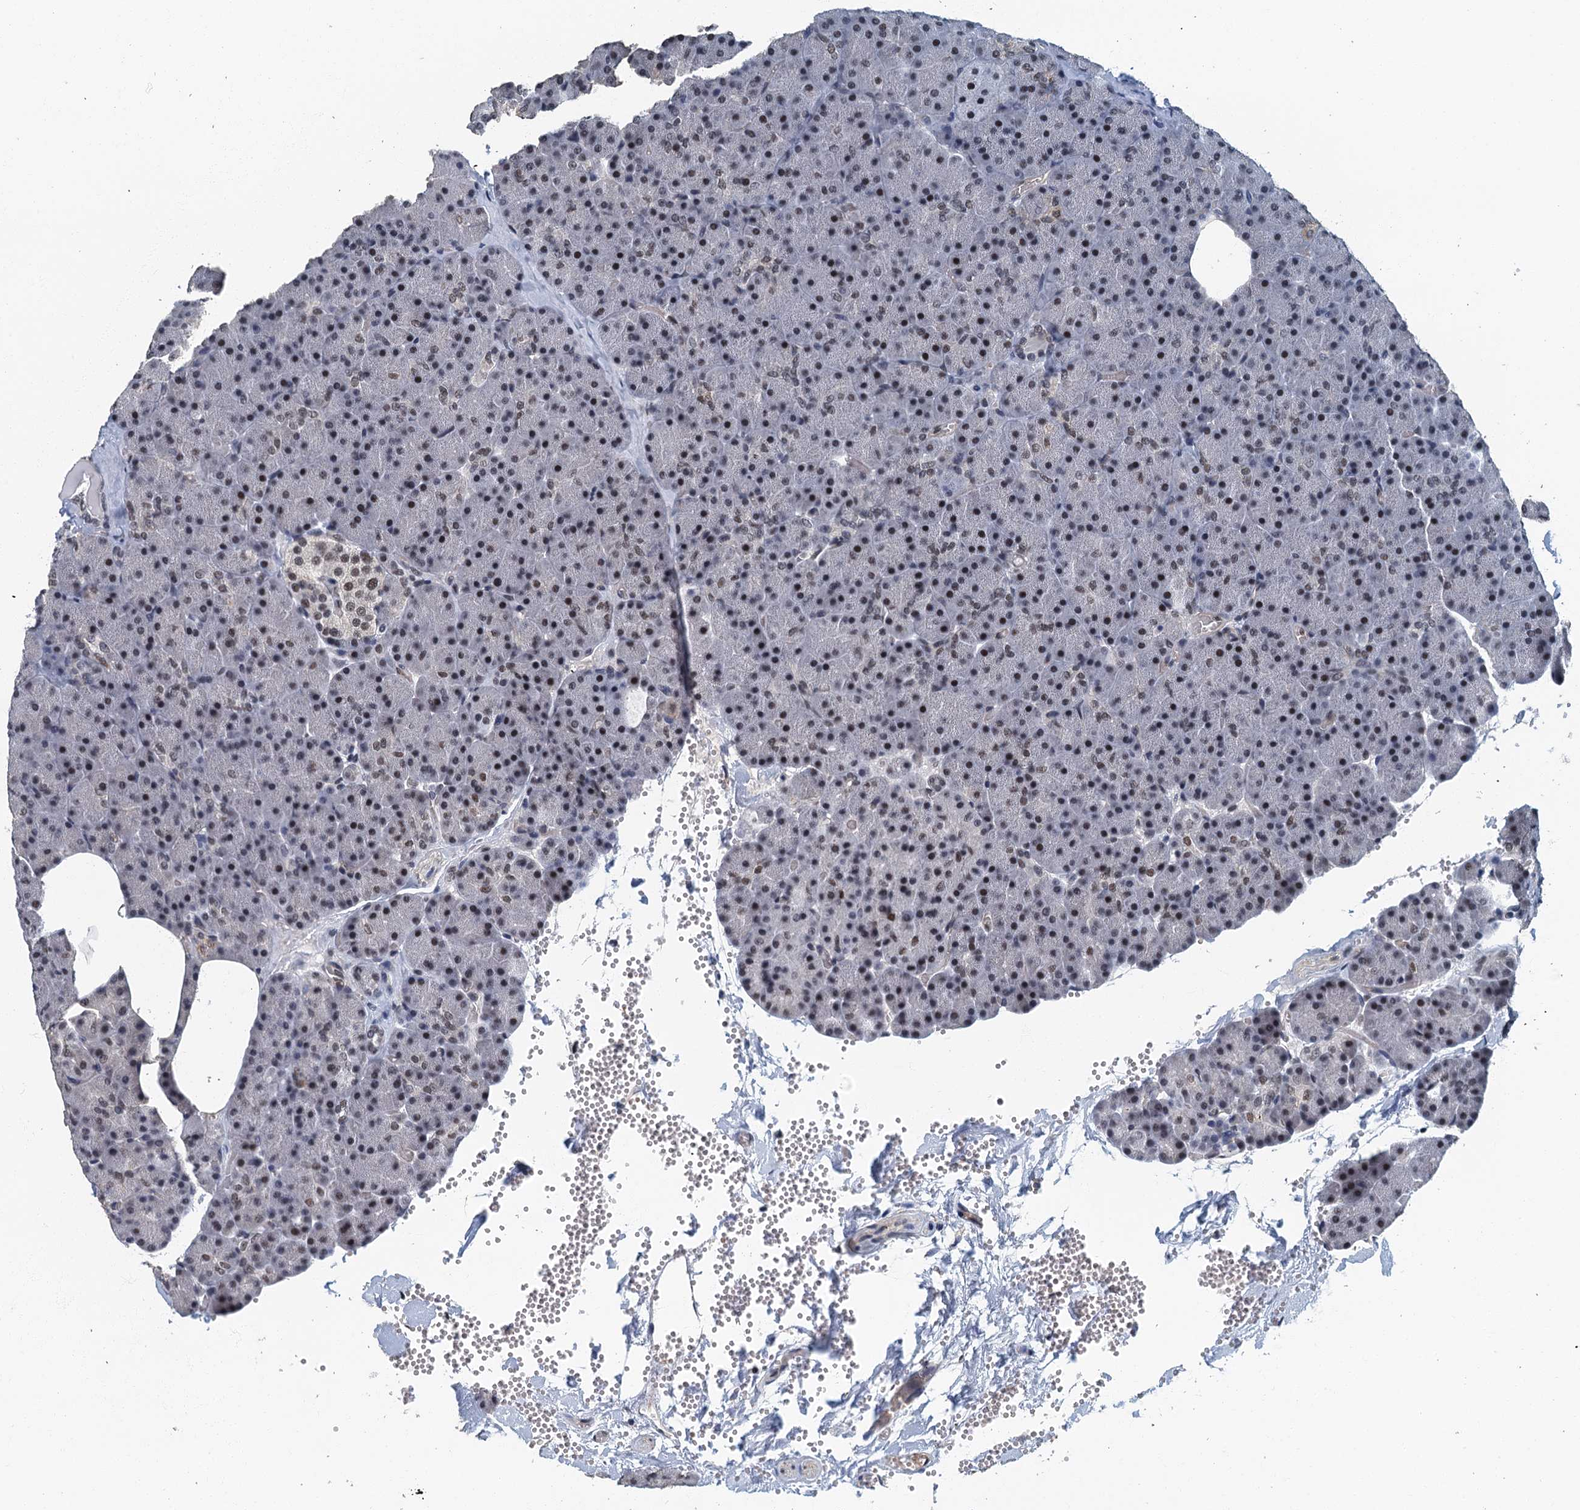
{"staining": {"intensity": "moderate", "quantity": "25%-75%", "location": "nuclear"}, "tissue": "pancreas", "cell_type": "Exocrine glandular cells", "image_type": "normal", "snomed": [{"axis": "morphology", "description": "Normal tissue, NOS"}, {"axis": "morphology", "description": "Carcinoid, malignant, NOS"}, {"axis": "topography", "description": "Pancreas"}], "caption": "Pancreas stained for a protein (brown) shows moderate nuclear positive positivity in approximately 25%-75% of exocrine glandular cells.", "gene": "GADL1", "patient": {"sex": "female", "age": 35}}